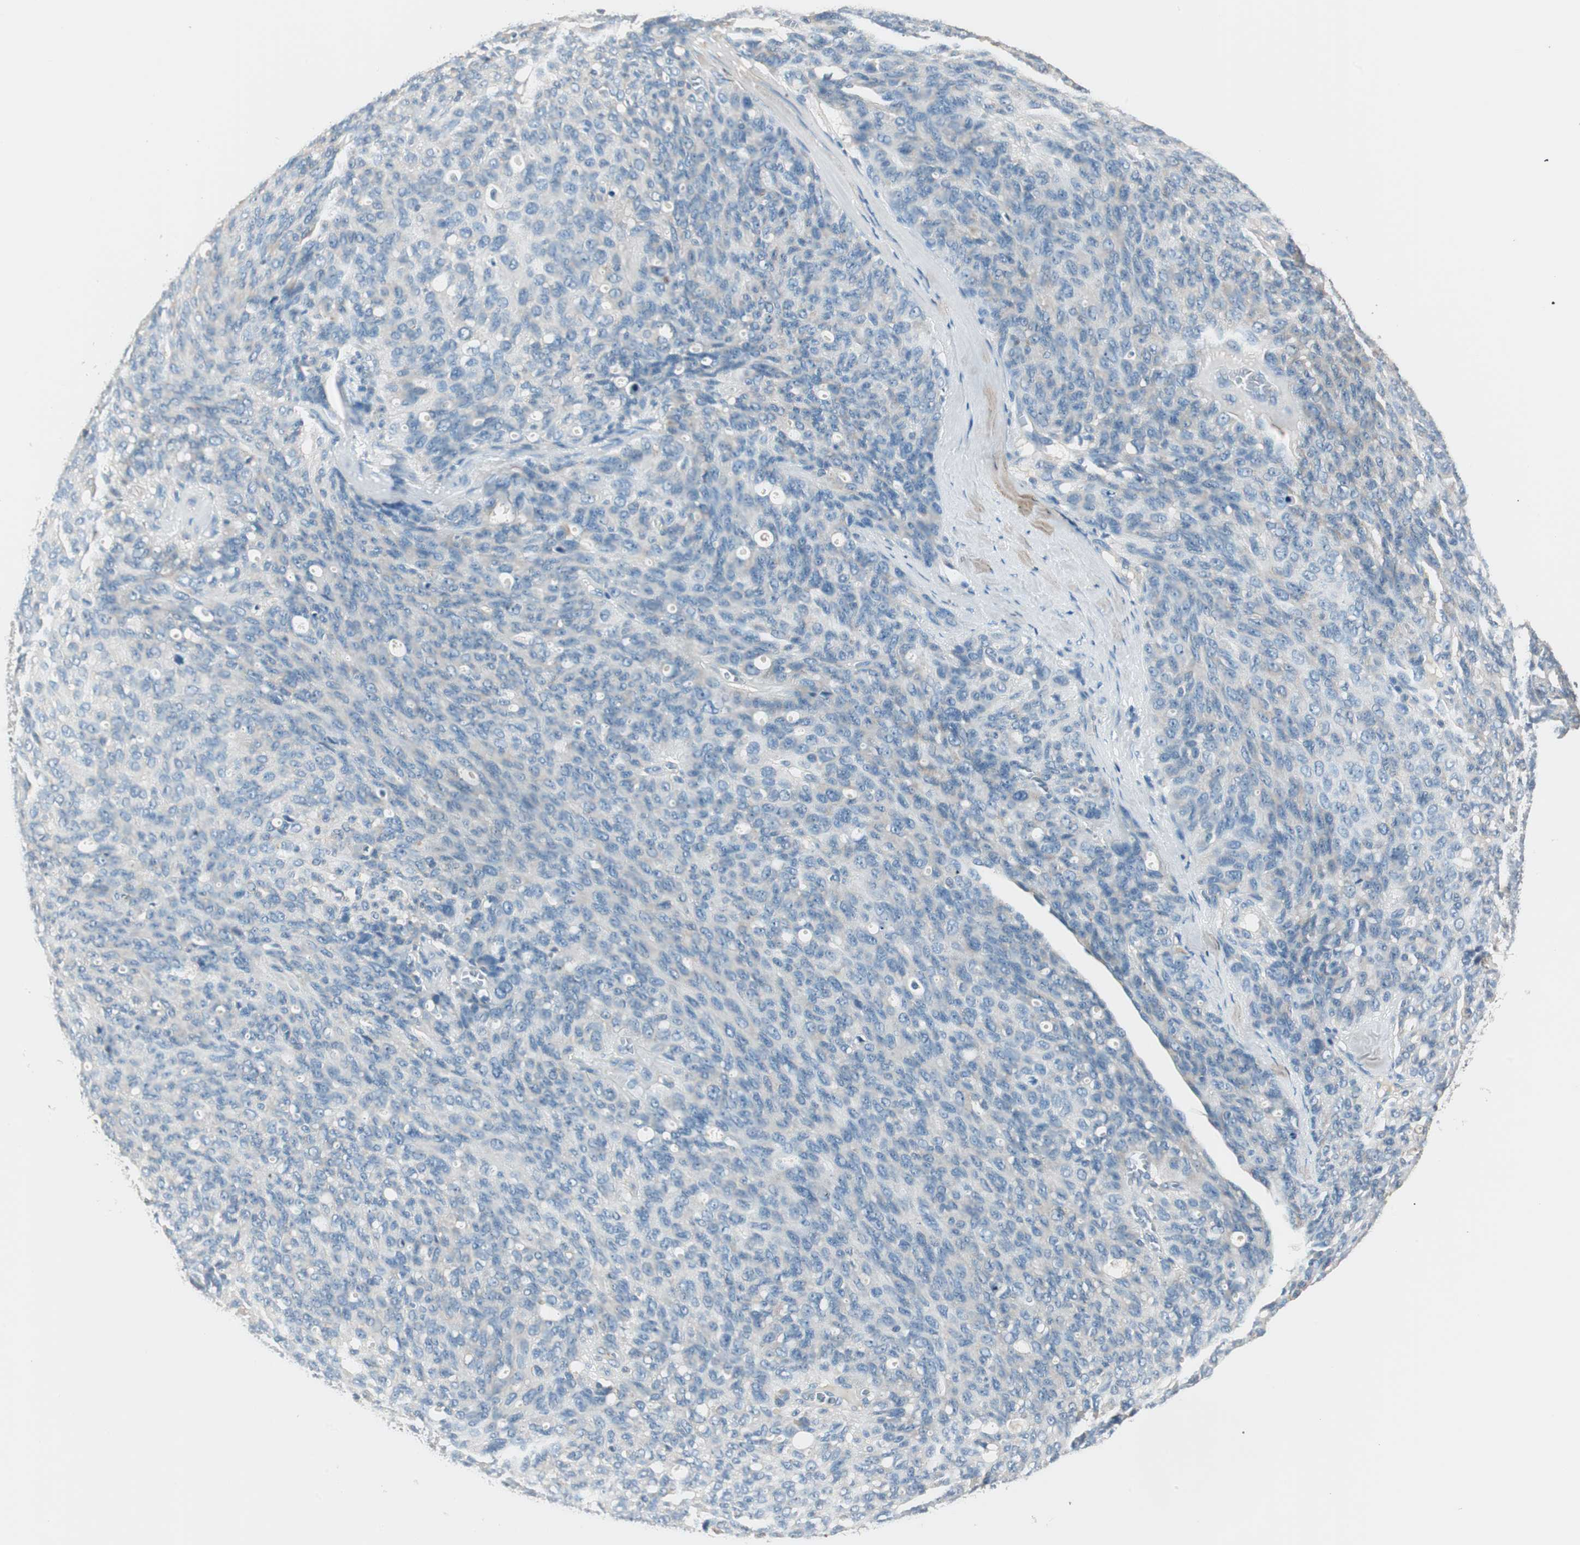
{"staining": {"intensity": "negative", "quantity": "none", "location": "none"}, "tissue": "ovarian cancer", "cell_type": "Tumor cells", "image_type": "cancer", "snomed": [{"axis": "morphology", "description": "Carcinoma, endometroid"}, {"axis": "topography", "description": "Ovary"}], "caption": "This is an IHC photomicrograph of ovarian endometroid carcinoma. There is no expression in tumor cells.", "gene": "RAD54B", "patient": {"sex": "female", "age": 60}}